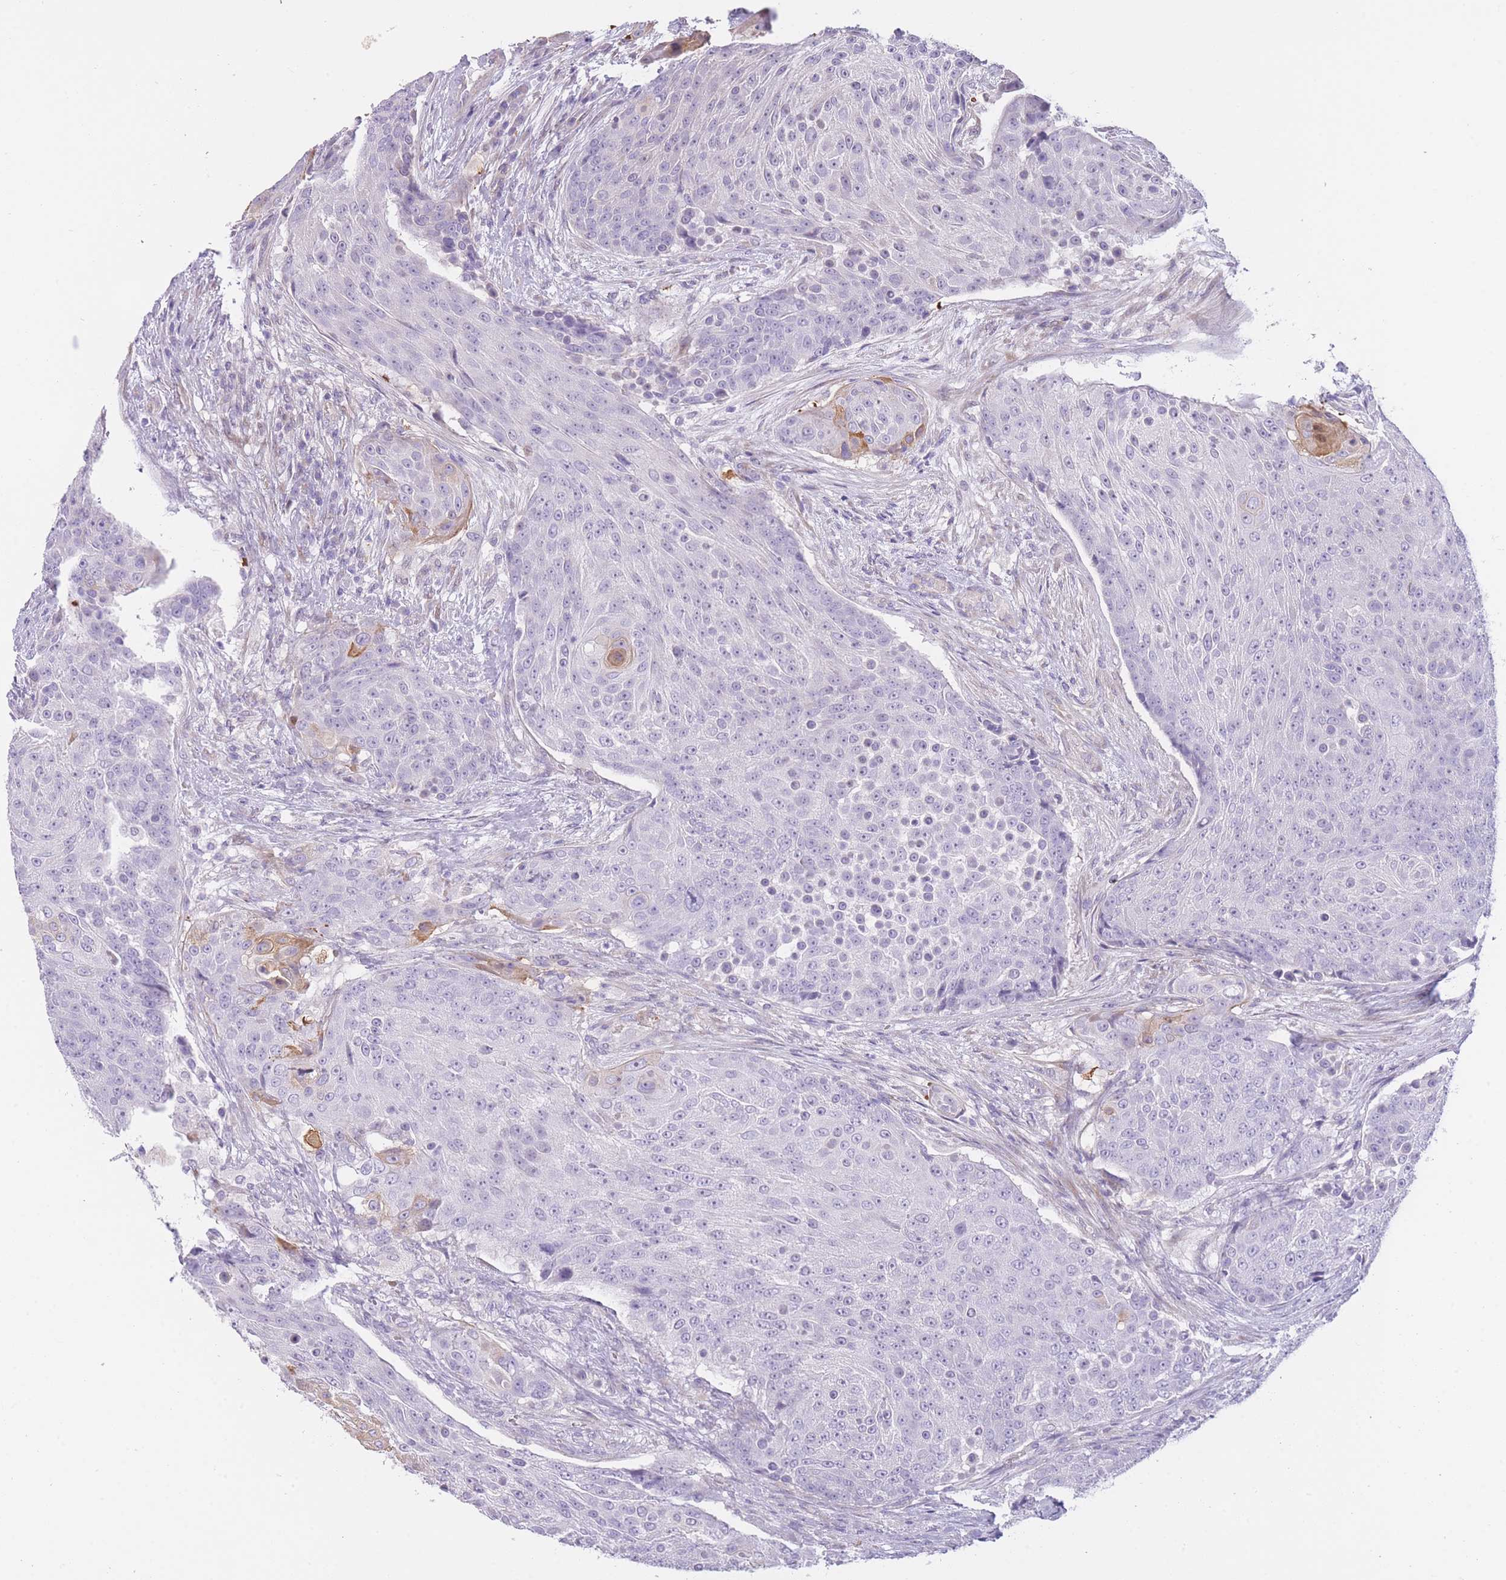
{"staining": {"intensity": "negative", "quantity": "none", "location": "none"}, "tissue": "urothelial cancer", "cell_type": "Tumor cells", "image_type": "cancer", "snomed": [{"axis": "morphology", "description": "Urothelial carcinoma, High grade"}, {"axis": "topography", "description": "Urinary bladder"}], "caption": "Immunohistochemical staining of urothelial cancer shows no significant positivity in tumor cells.", "gene": "IMPG1", "patient": {"sex": "female", "age": 63}}